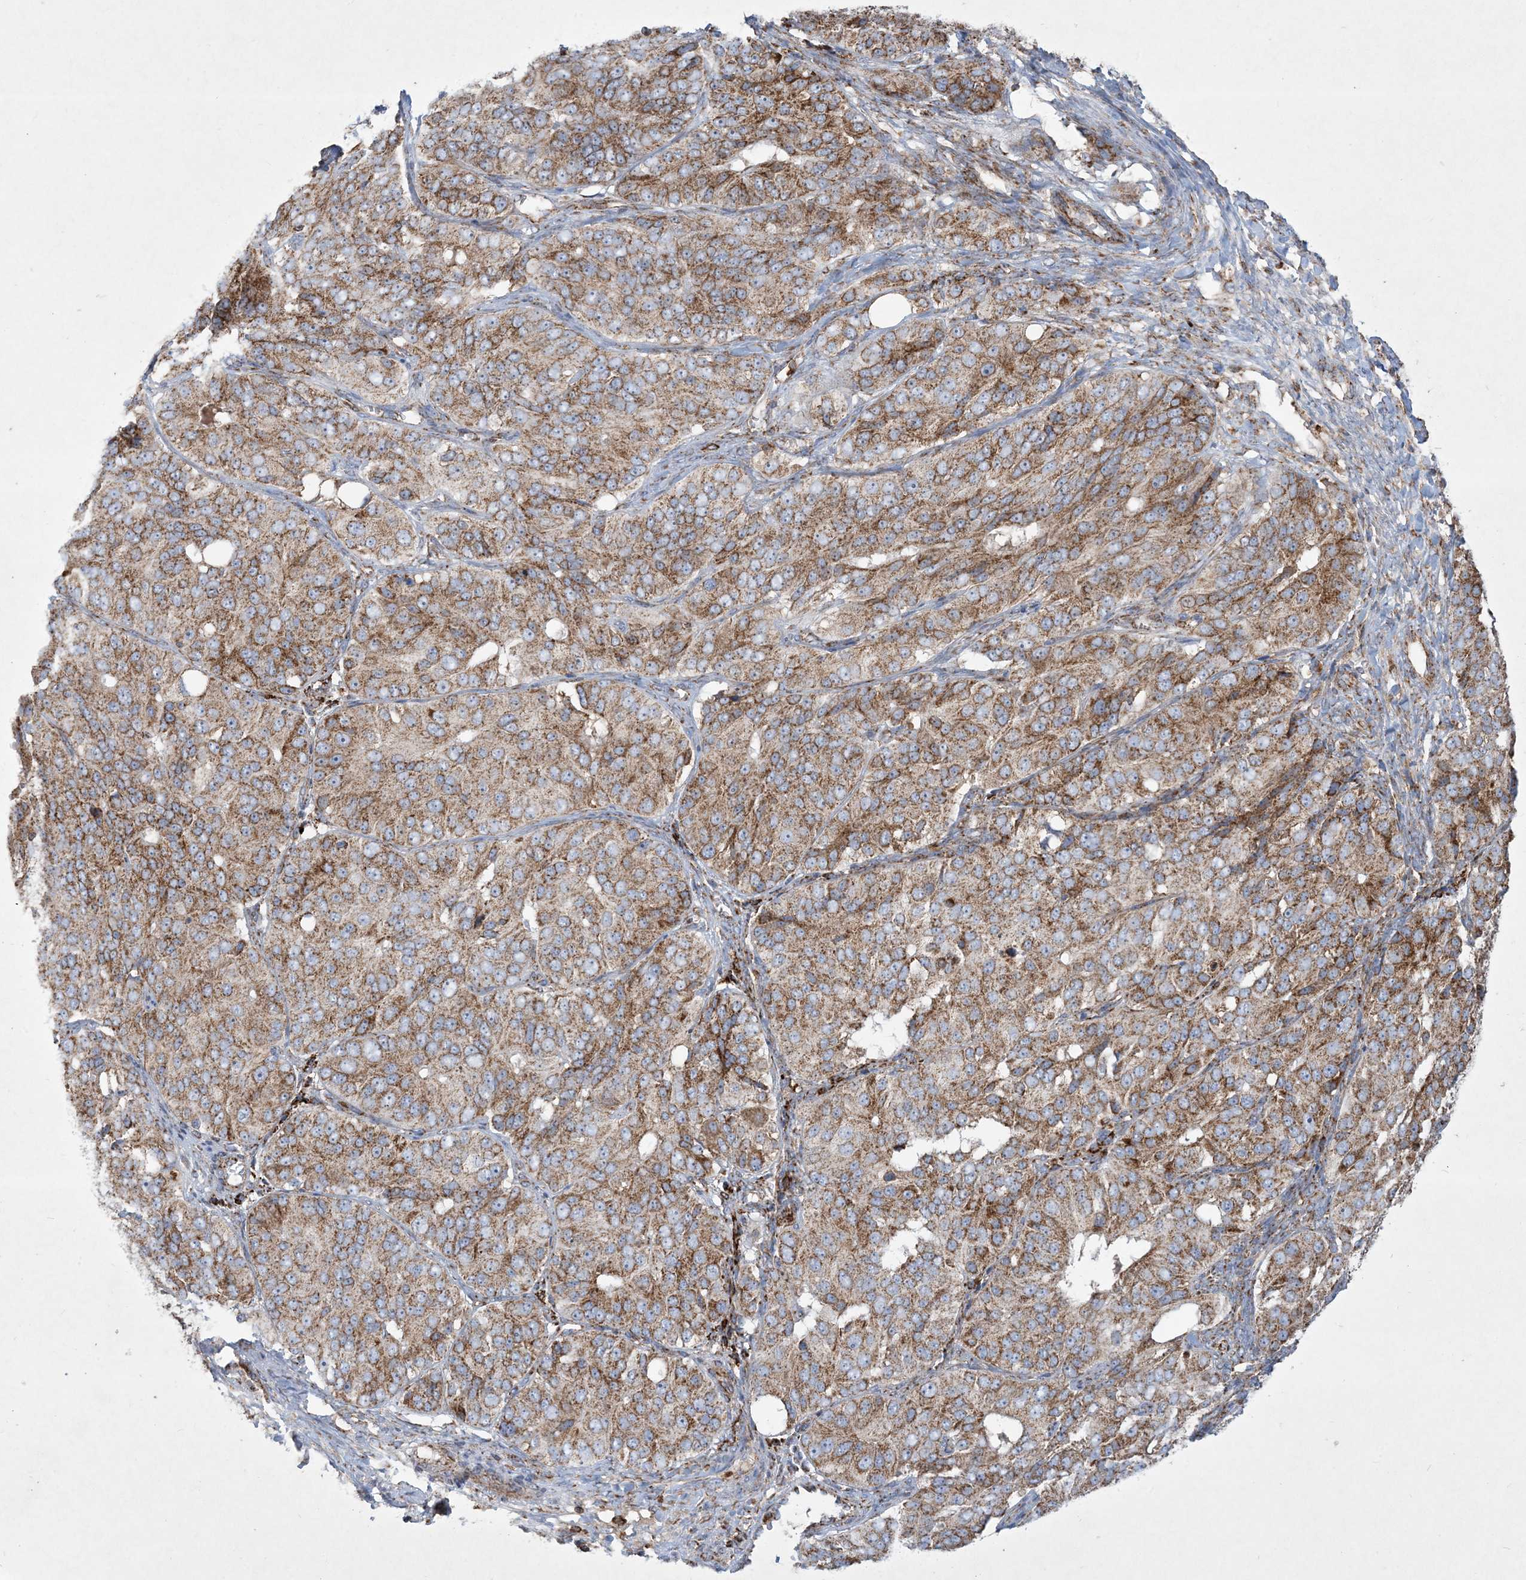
{"staining": {"intensity": "moderate", "quantity": ">75%", "location": "cytoplasmic/membranous"}, "tissue": "ovarian cancer", "cell_type": "Tumor cells", "image_type": "cancer", "snomed": [{"axis": "morphology", "description": "Carcinoma, endometroid"}, {"axis": "topography", "description": "Ovary"}], "caption": "Immunohistochemistry image of neoplastic tissue: ovarian endometroid carcinoma stained using IHC displays medium levels of moderate protein expression localized specifically in the cytoplasmic/membranous of tumor cells, appearing as a cytoplasmic/membranous brown color.", "gene": "BEND4", "patient": {"sex": "female", "age": 51}}